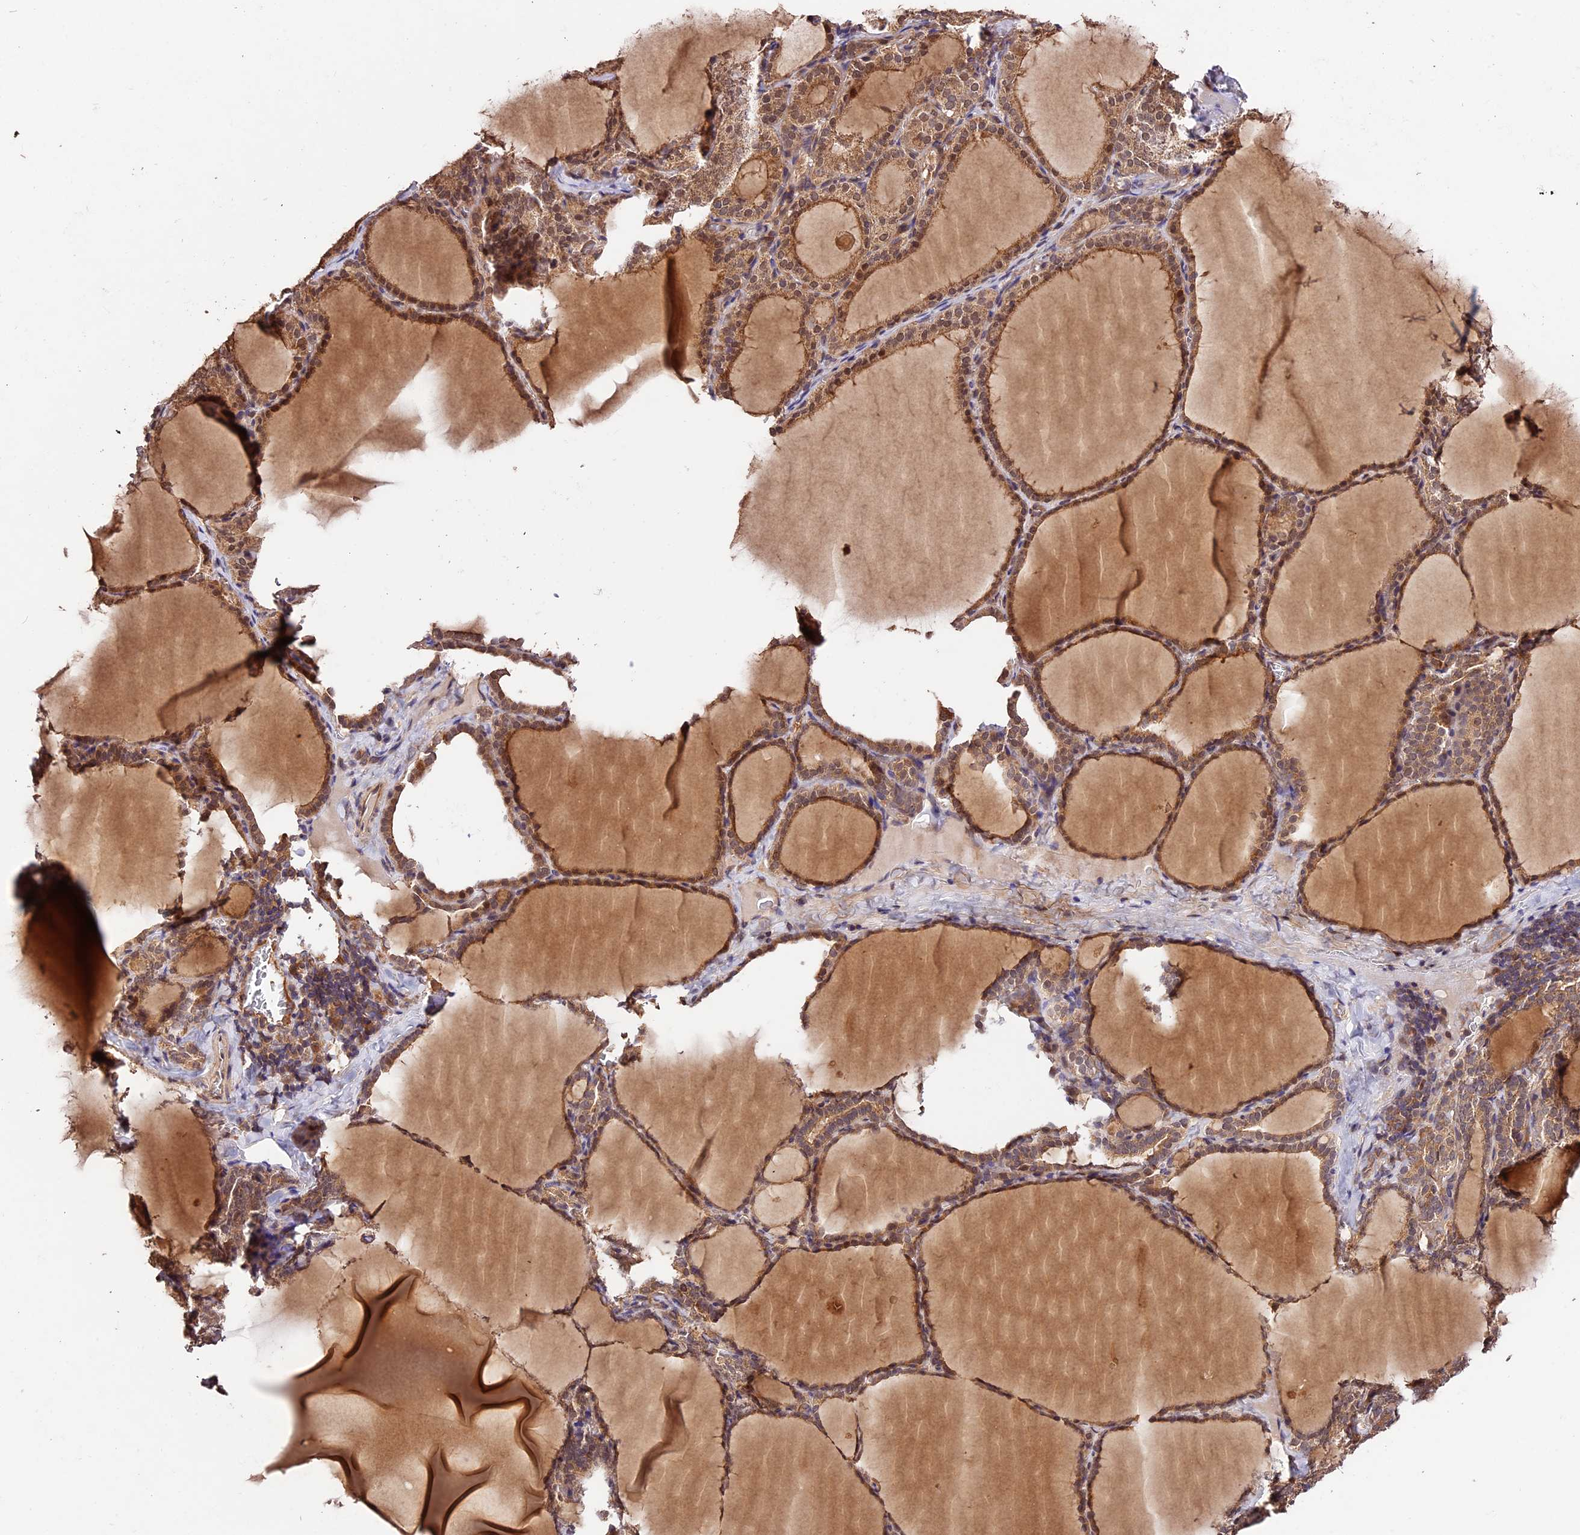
{"staining": {"intensity": "moderate", "quantity": ">75%", "location": "cytoplasmic/membranous"}, "tissue": "thyroid gland", "cell_type": "Glandular cells", "image_type": "normal", "snomed": [{"axis": "morphology", "description": "Normal tissue, NOS"}, {"axis": "topography", "description": "Thyroid gland"}], "caption": "Thyroid gland stained for a protein (brown) exhibits moderate cytoplasmic/membranous positive expression in approximately >75% of glandular cells.", "gene": "CES3", "patient": {"sex": "female", "age": 39}}